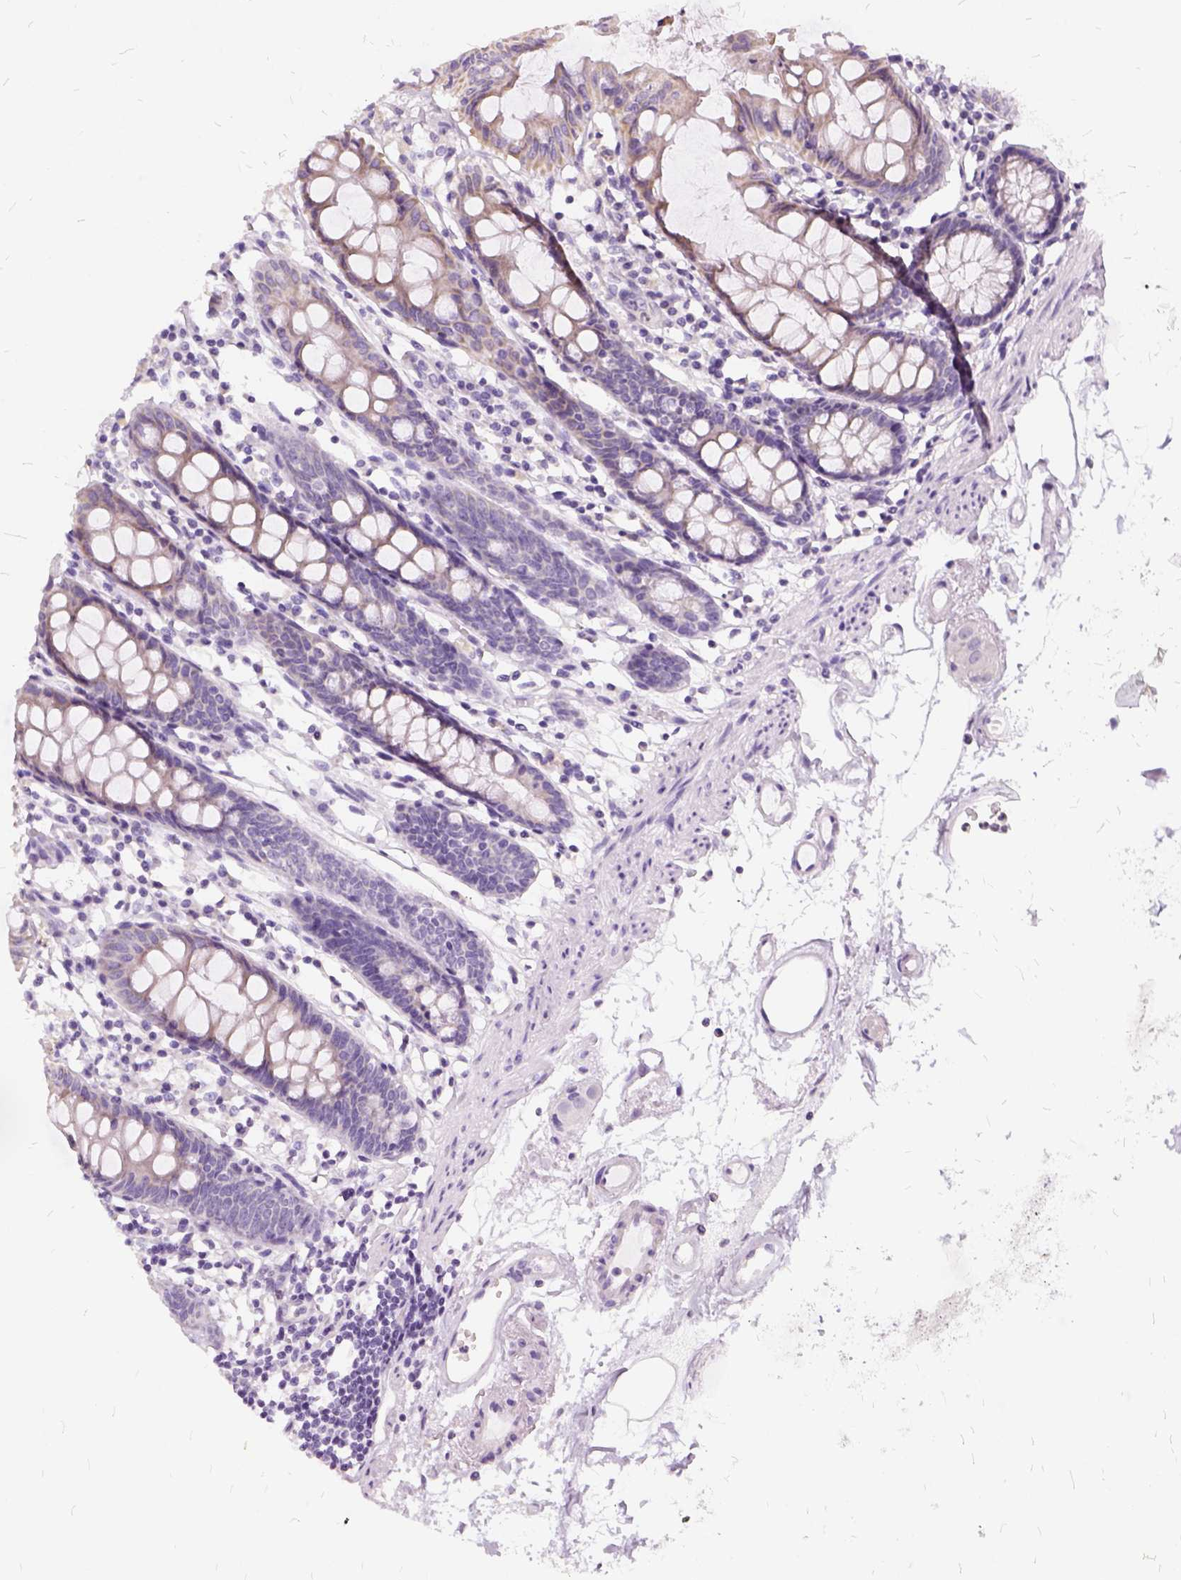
{"staining": {"intensity": "negative", "quantity": "none", "location": "none"}, "tissue": "colon", "cell_type": "Endothelial cells", "image_type": "normal", "snomed": [{"axis": "morphology", "description": "Normal tissue, NOS"}, {"axis": "topography", "description": "Colon"}], "caption": "Immunohistochemical staining of normal human colon exhibits no significant expression in endothelial cells.", "gene": "FDX1", "patient": {"sex": "female", "age": 84}}